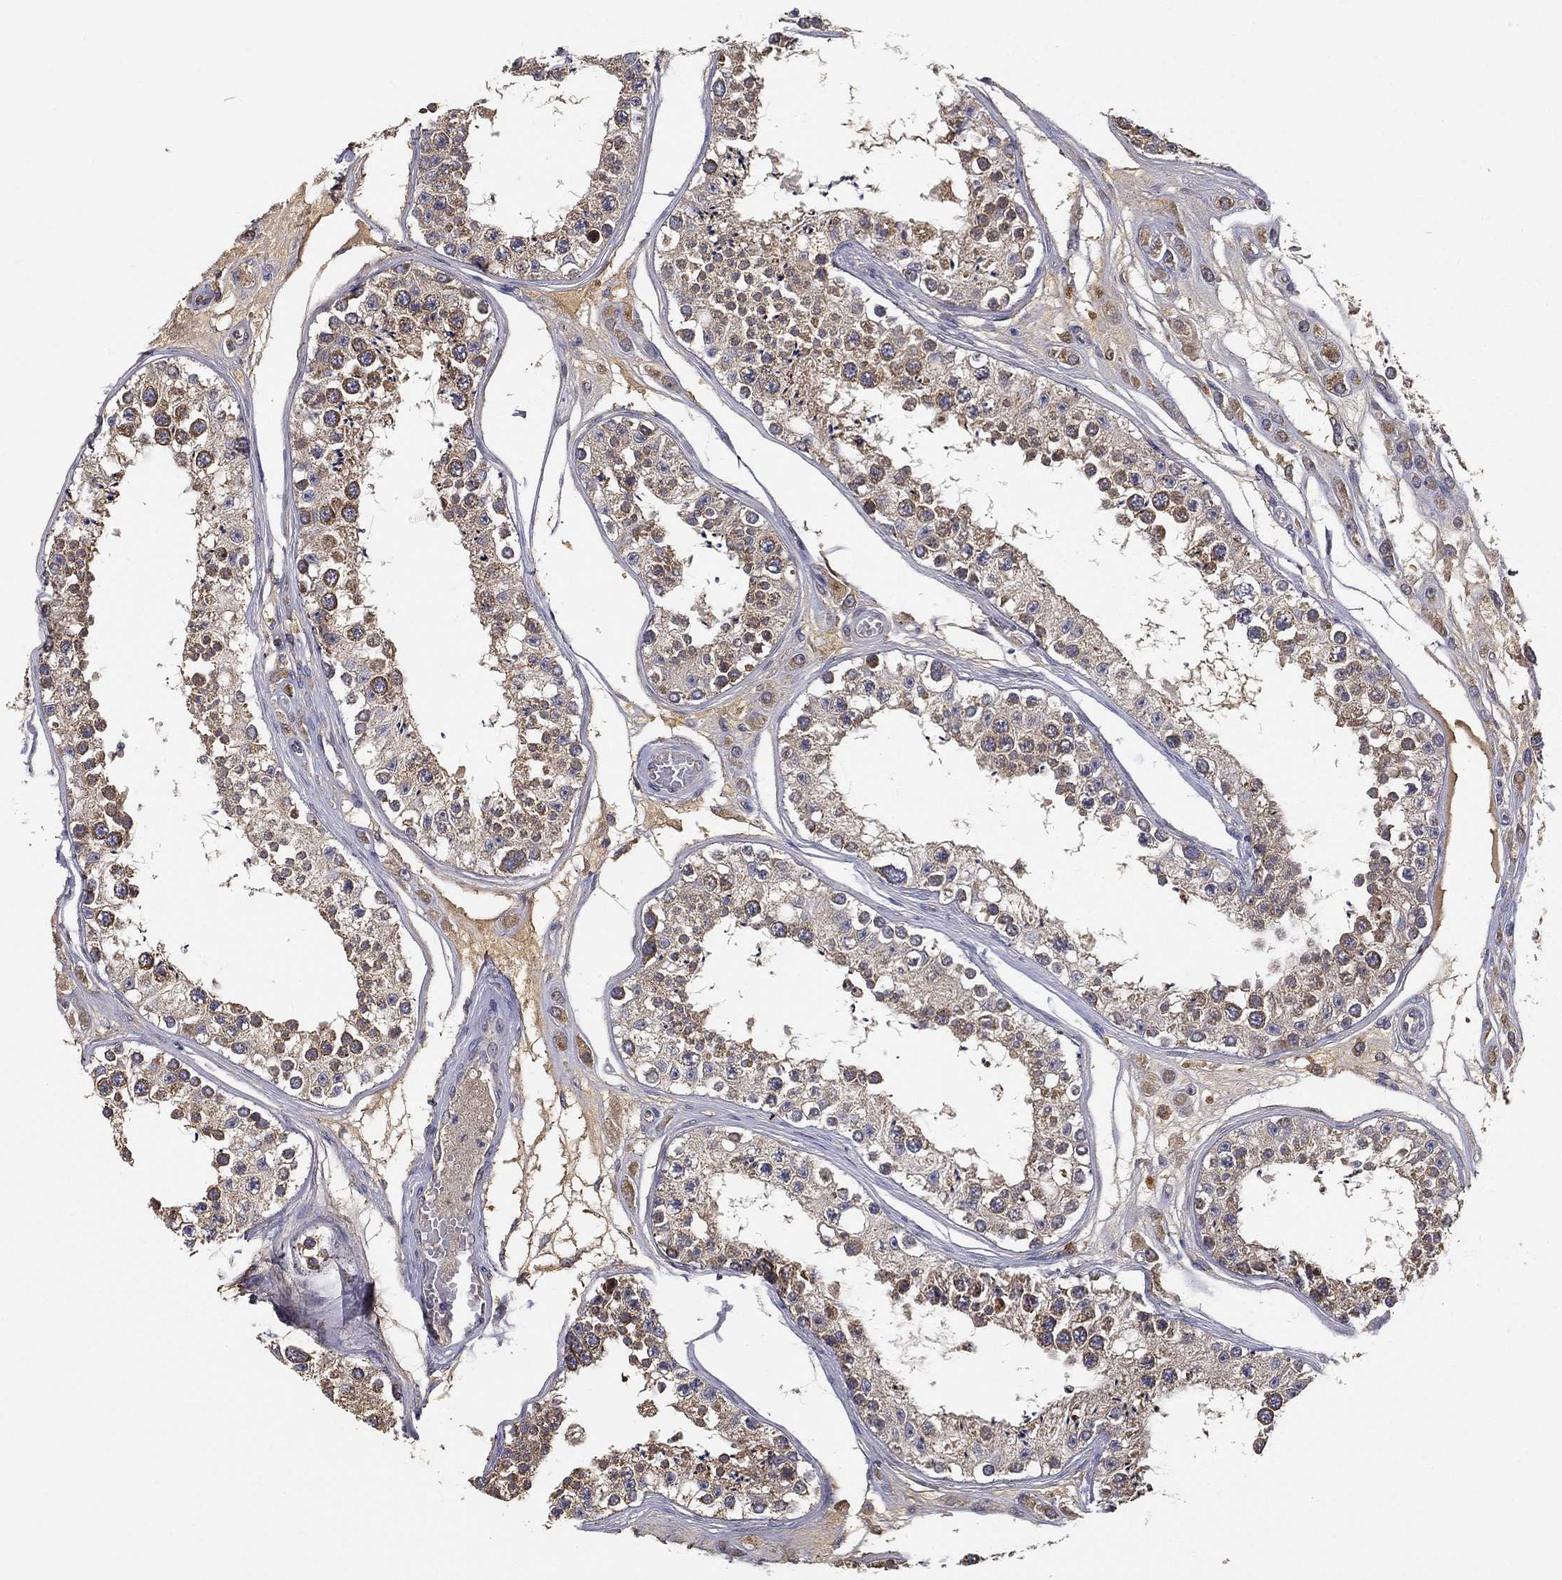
{"staining": {"intensity": "moderate", "quantity": ">75%", "location": "cytoplasmic/membranous"}, "tissue": "testis", "cell_type": "Cells in seminiferous ducts", "image_type": "normal", "snomed": [{"axis": "morphology", "description": "Normal tissue, NOS"}, {"axis": "topography", "description": "Testis"}], "caption": "Brown immunohistochemical staining in normal testis displays moderate cytoplasmic/membranous staining in about >75% of cells in seminiferous ducts.", "gene": "MT", "patient": {"sex": "male", "age": 25}}